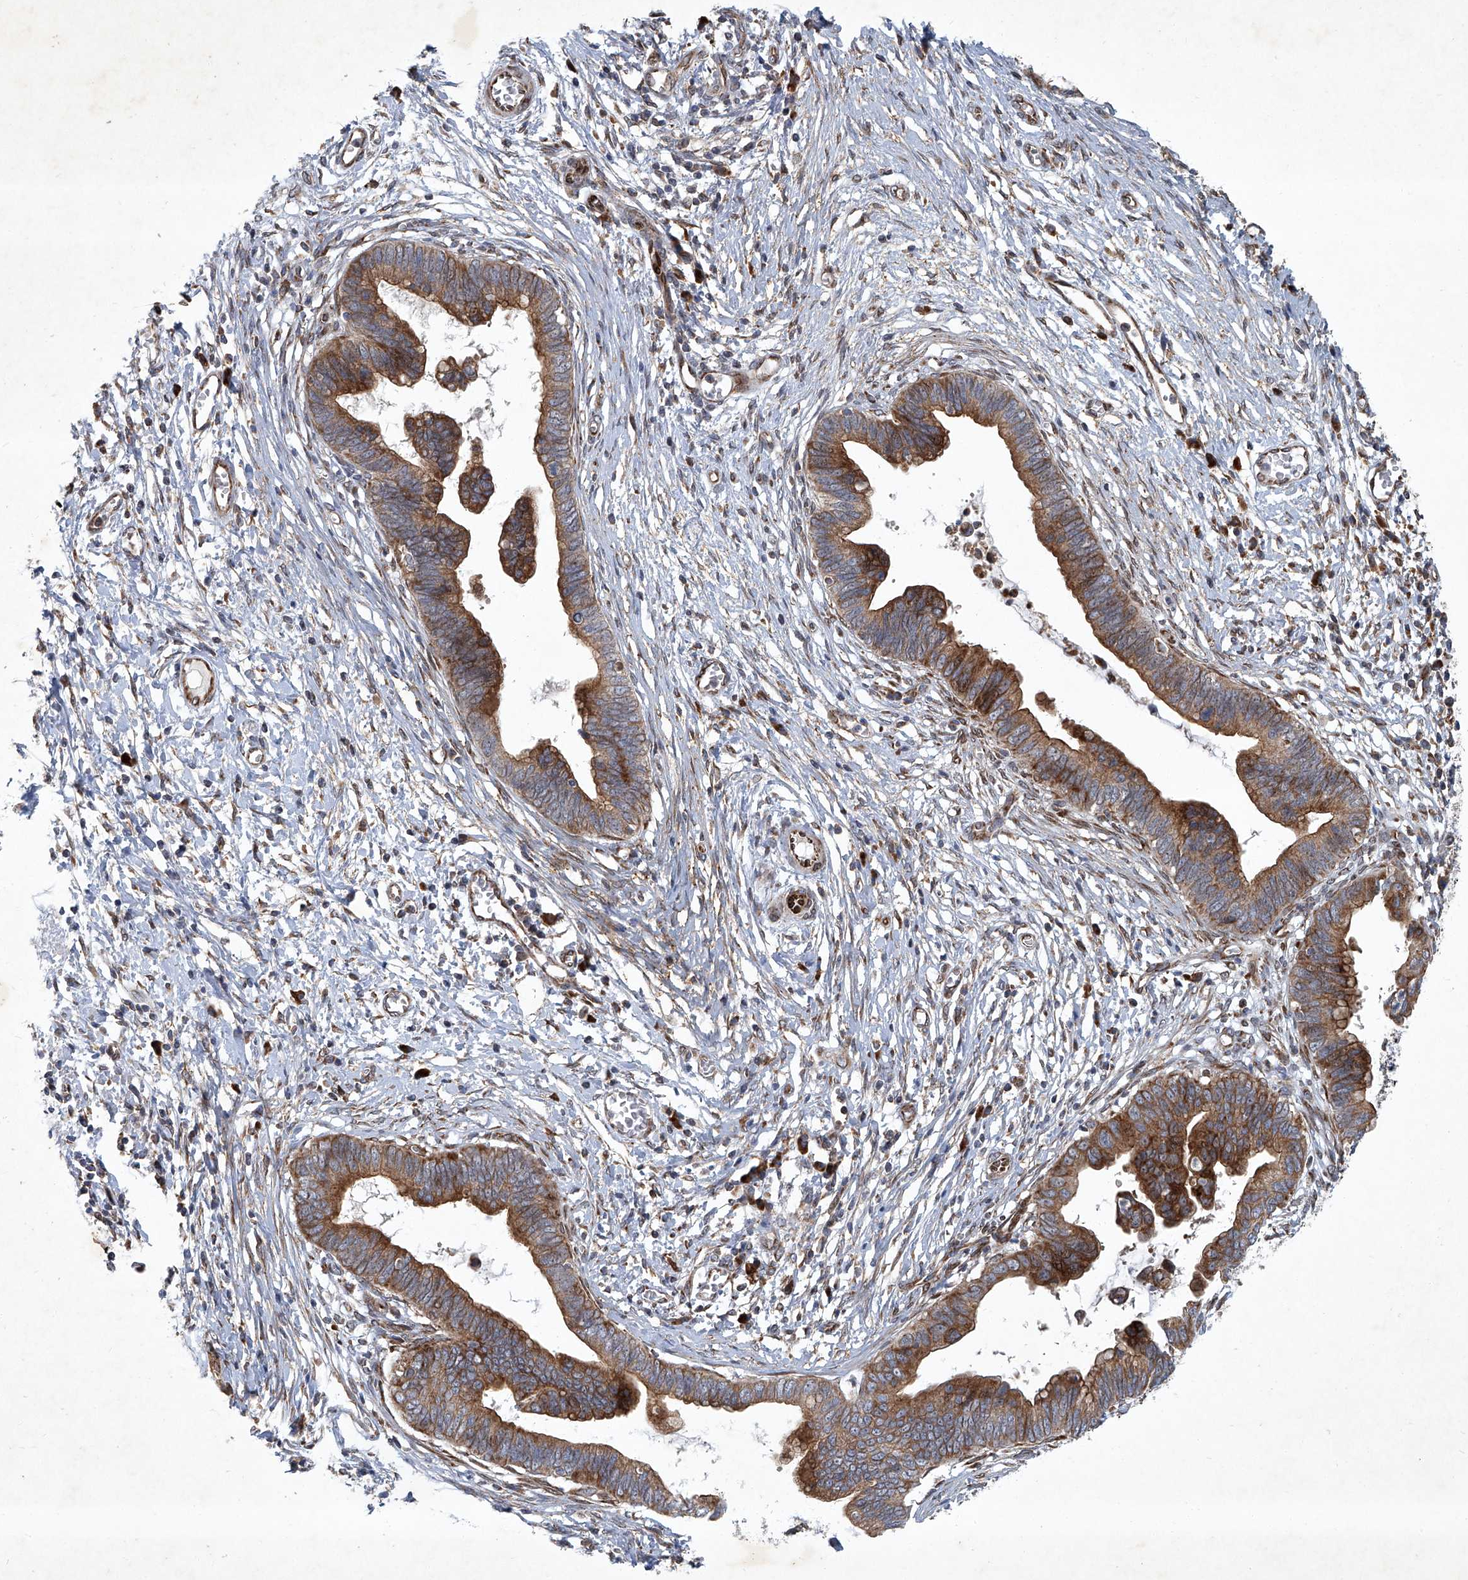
{"staining": {"intensity": "strong", "quantity": ">75%", "location": "cytoplasmic/membranous"}, "tissue": "cervical cancer", "cell_type": "Tumor cells", "image_type": "cancer", "snomed": [{"axis": "morphology", "description": "Adenocarcinoma, NOS"}, {"axis": "topography", "description": "Cervix"}], "caption": "DAB (3,3'-diaminobenzidine) immunohistochemical staining of cervical cancer (adenocarcinoma) reveals strong cytoplasmic/membranous protein staining in approximately >75% of tumor cells. The staining was performed using DAB, with brown indicating positive protein expression. Nuclei are stained blue with hematoxylin.", "gene": "GPR132", "patient": {"sex": "female", "age": 44}}